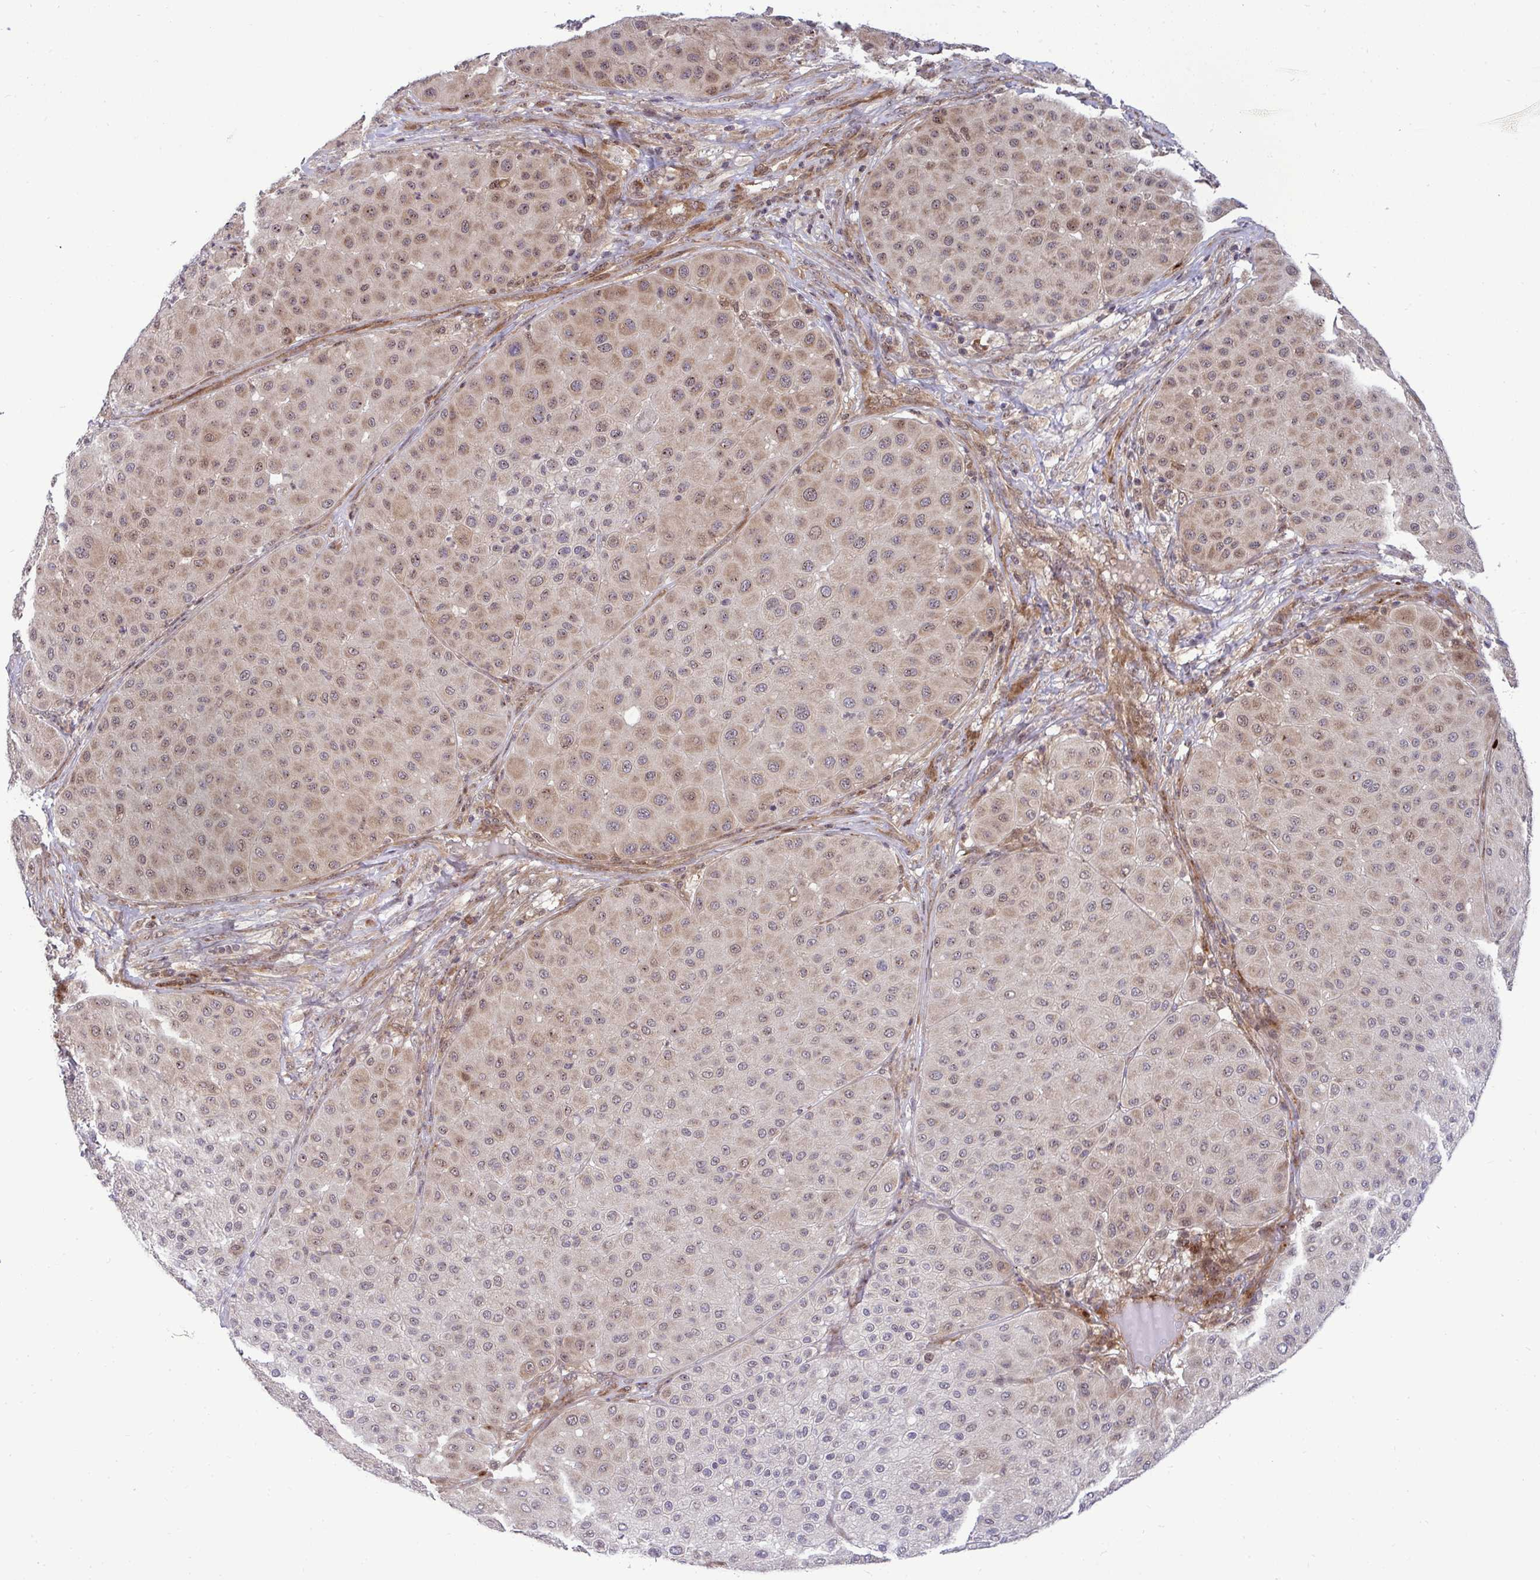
{"staining": {"intensity": "weak", "quantity": ">75%", "location": "cytoplasmic/membranous,nuclear"}, "tissue": "melanoma", "cell_type": "Tumor cells", "image_type": "cancer", "snomed": [{"axis": "morphology", "description": "Malignant melanoma, Metastatic site"}, {"axis": "topography", "description": "Smooth muscle"}], "caption": "Human malignant melanoma (metastatic site) stained for a protein (brown) demonstrates weak cytoplasmic/membranous and nuclear positive expression in approximately >75% of tumor cells.", "gene": "TRIM44", "patient": {"sex": "male", "age": 41}}